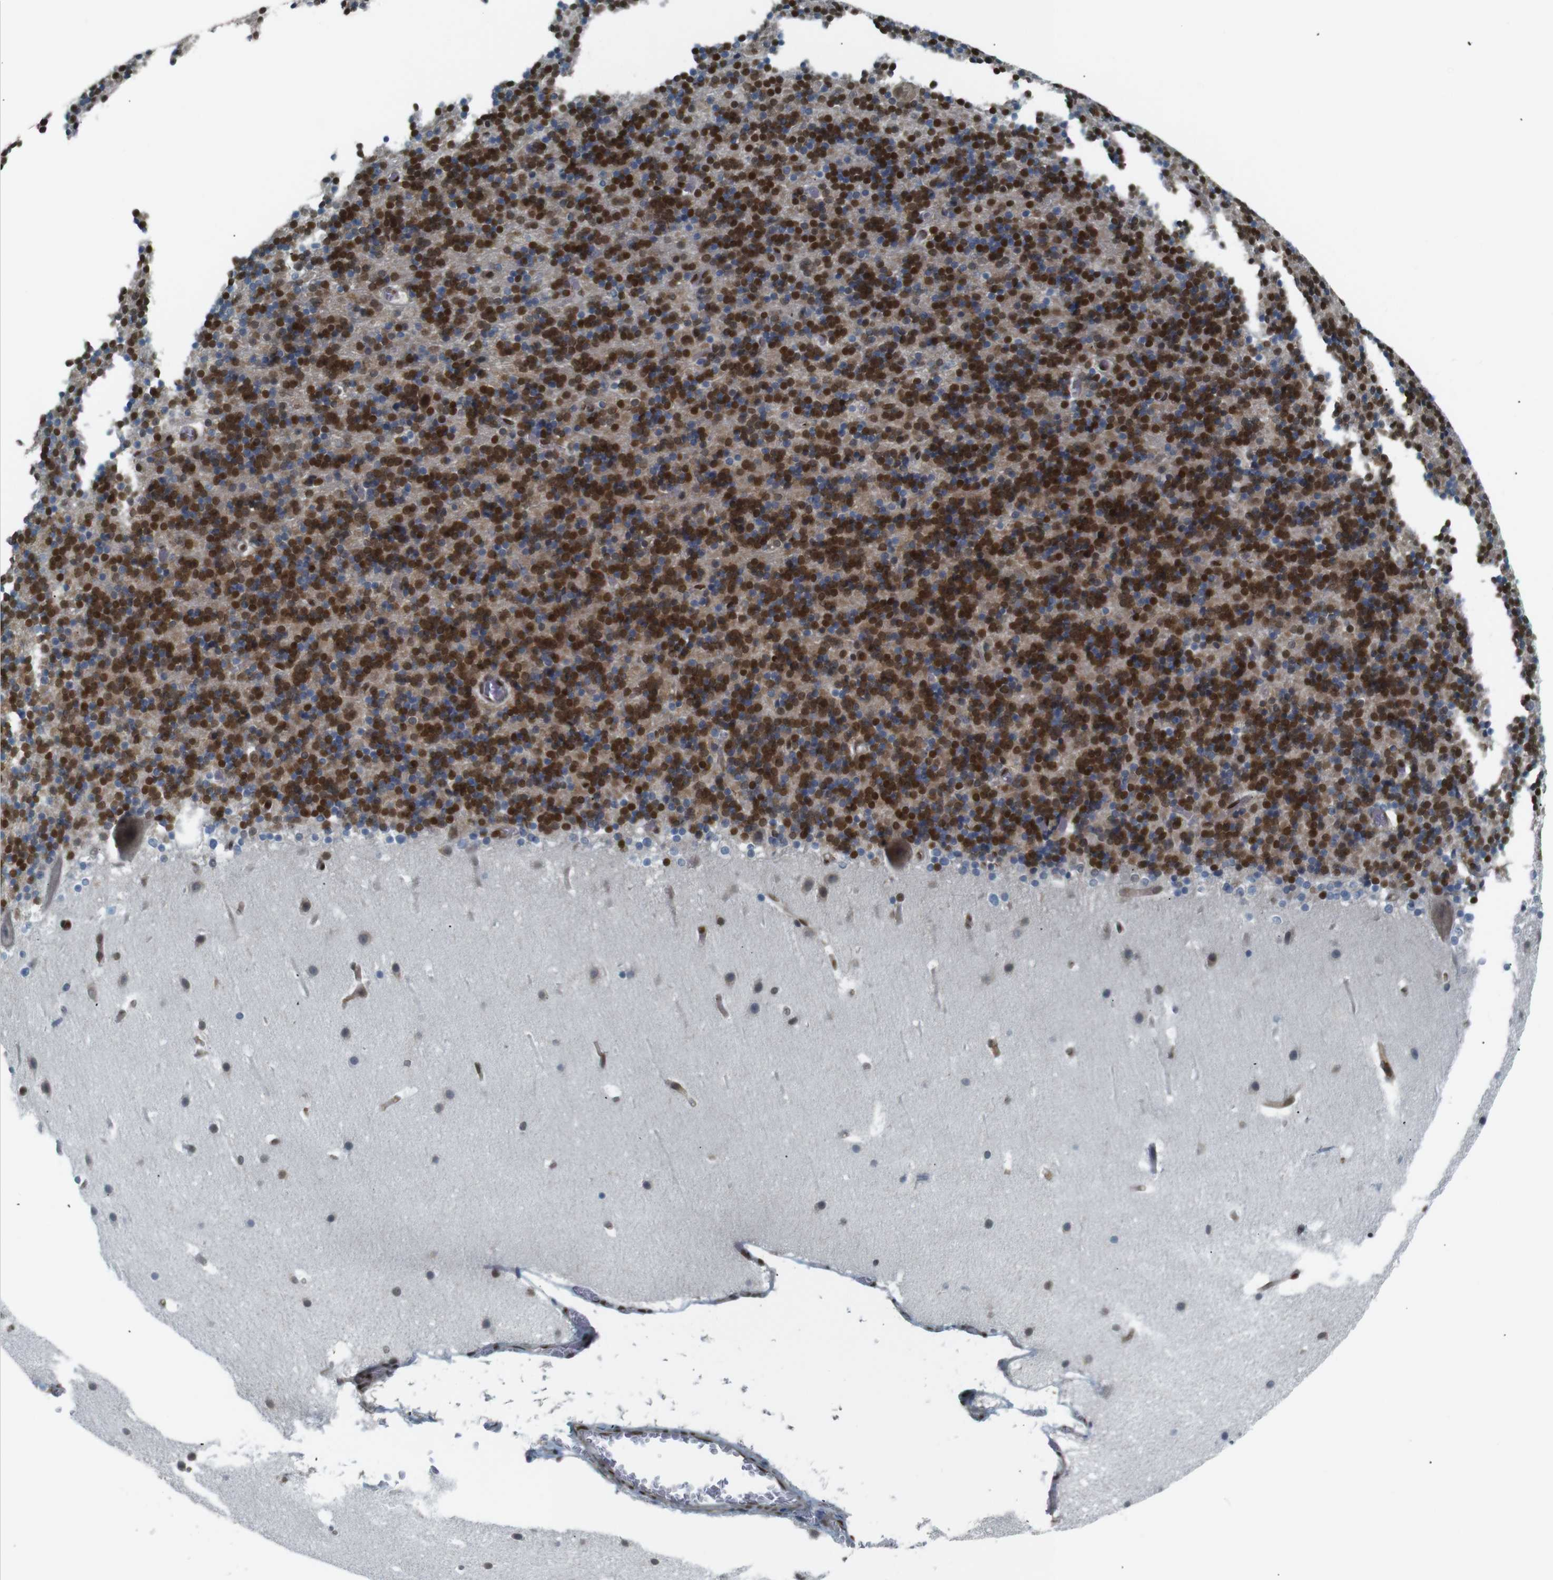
{"staining": {"intensity": "strong", "quantity": ">75%", "location": "cytoplasmic/membranous,nuclear"}, "tissue": "cerebellum", "cell_type": "Cells in granular layer", "image_type": "normal", "snomed": [{"axis": "morphology", "description": "Normal tissue, NOS"}, {"axis": "topography", "description": "Cerebellum"}], "caption": "Protein expression analysis of unremarkable cerebellum demonstrates strong cytoplasmic/membranous,nuclear positivity in about >75% of cells in granular layer.", "gene": "NHEJ1", "patient": {"sex": "male", "age": 45}}